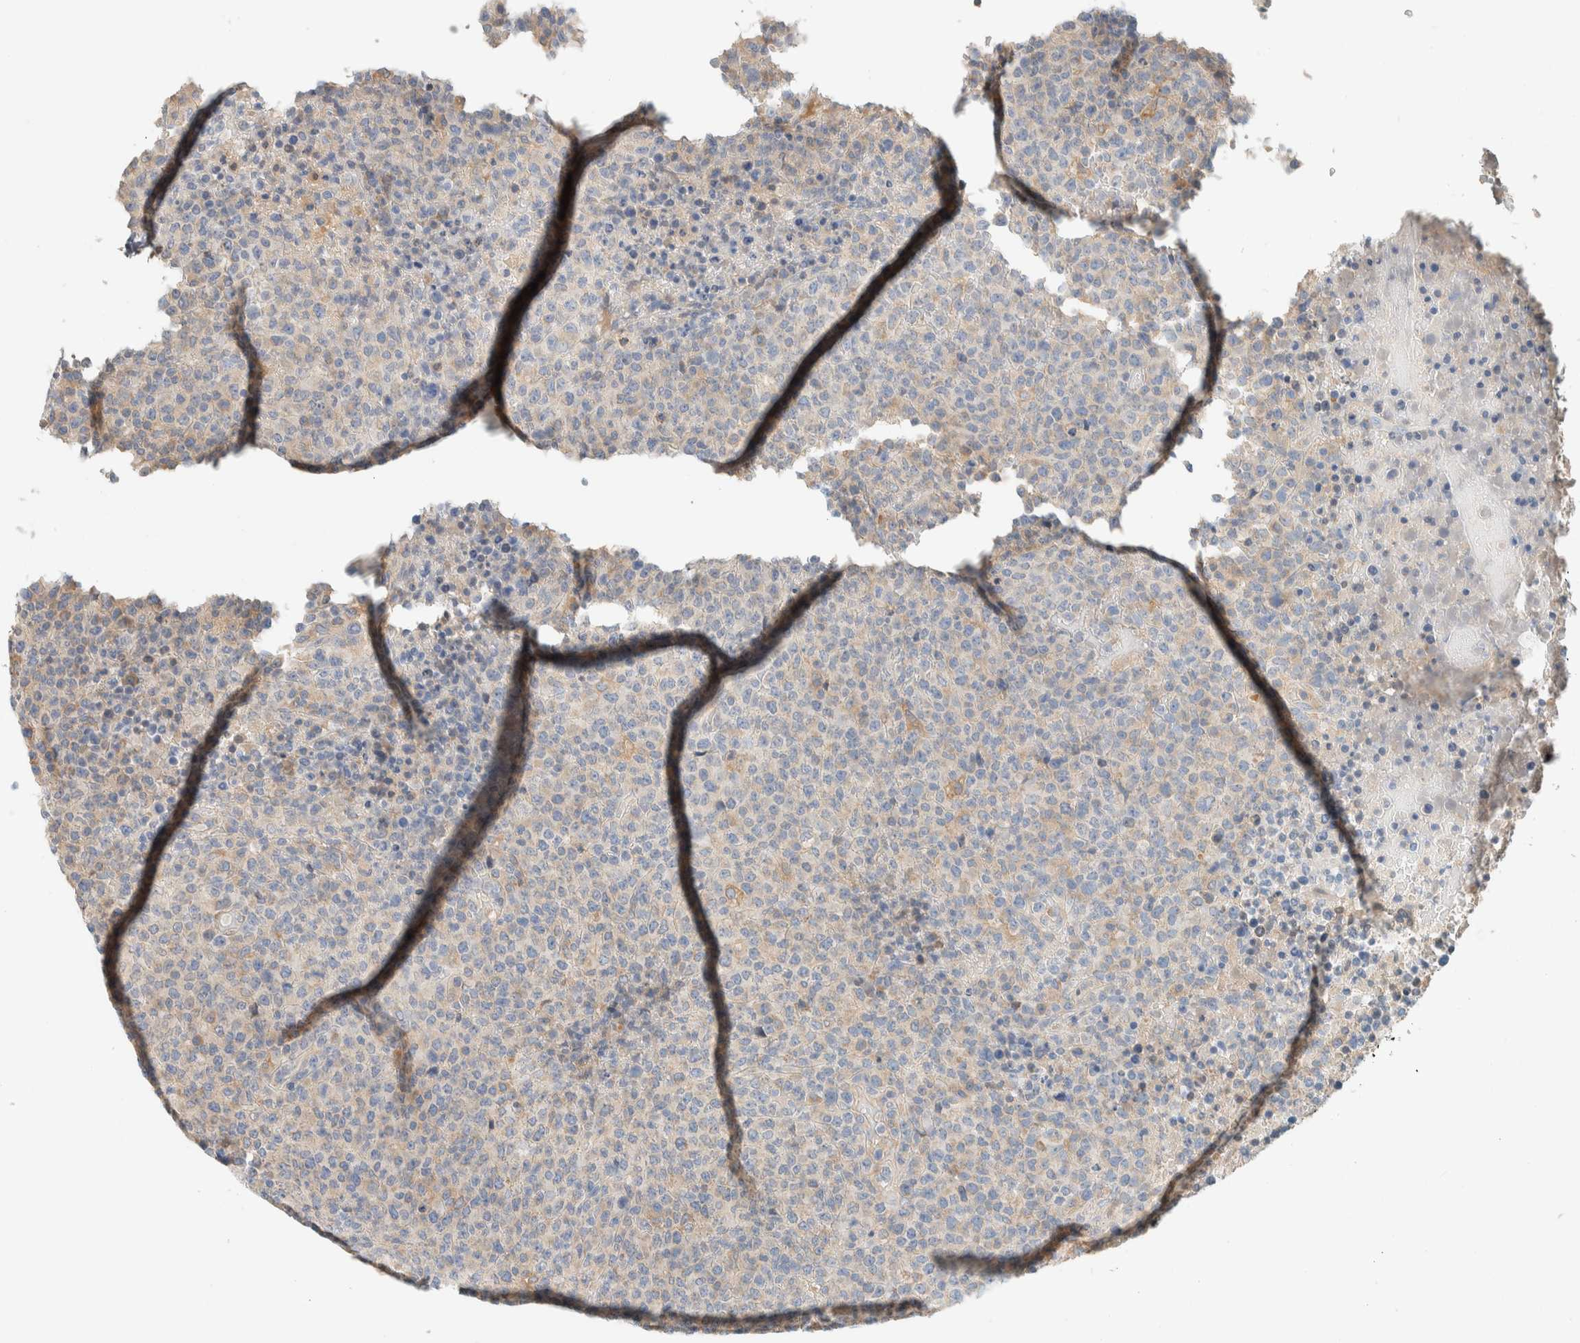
{"staining": {"intensity": "weak", "quantity": "<25%", "location": "cytoplasmic/membranous"}, "tissue": "lymphoma", "cell_type": "Tumor cells", "image_type": "cancer", "snomed": [{"axis": "morphology", "description": "Malignant lymphoma, non-Hodgkin's type, High grade"}, {"axis": "topography", "description": "Lymph node"}], "caption": "The immunohistochemistry (IHC) photomicrograph has no significant staining in tumor cells of lymphoma tissue.", "gene": "SUMF2", "patient": {"sex": "male", "age": 13}}